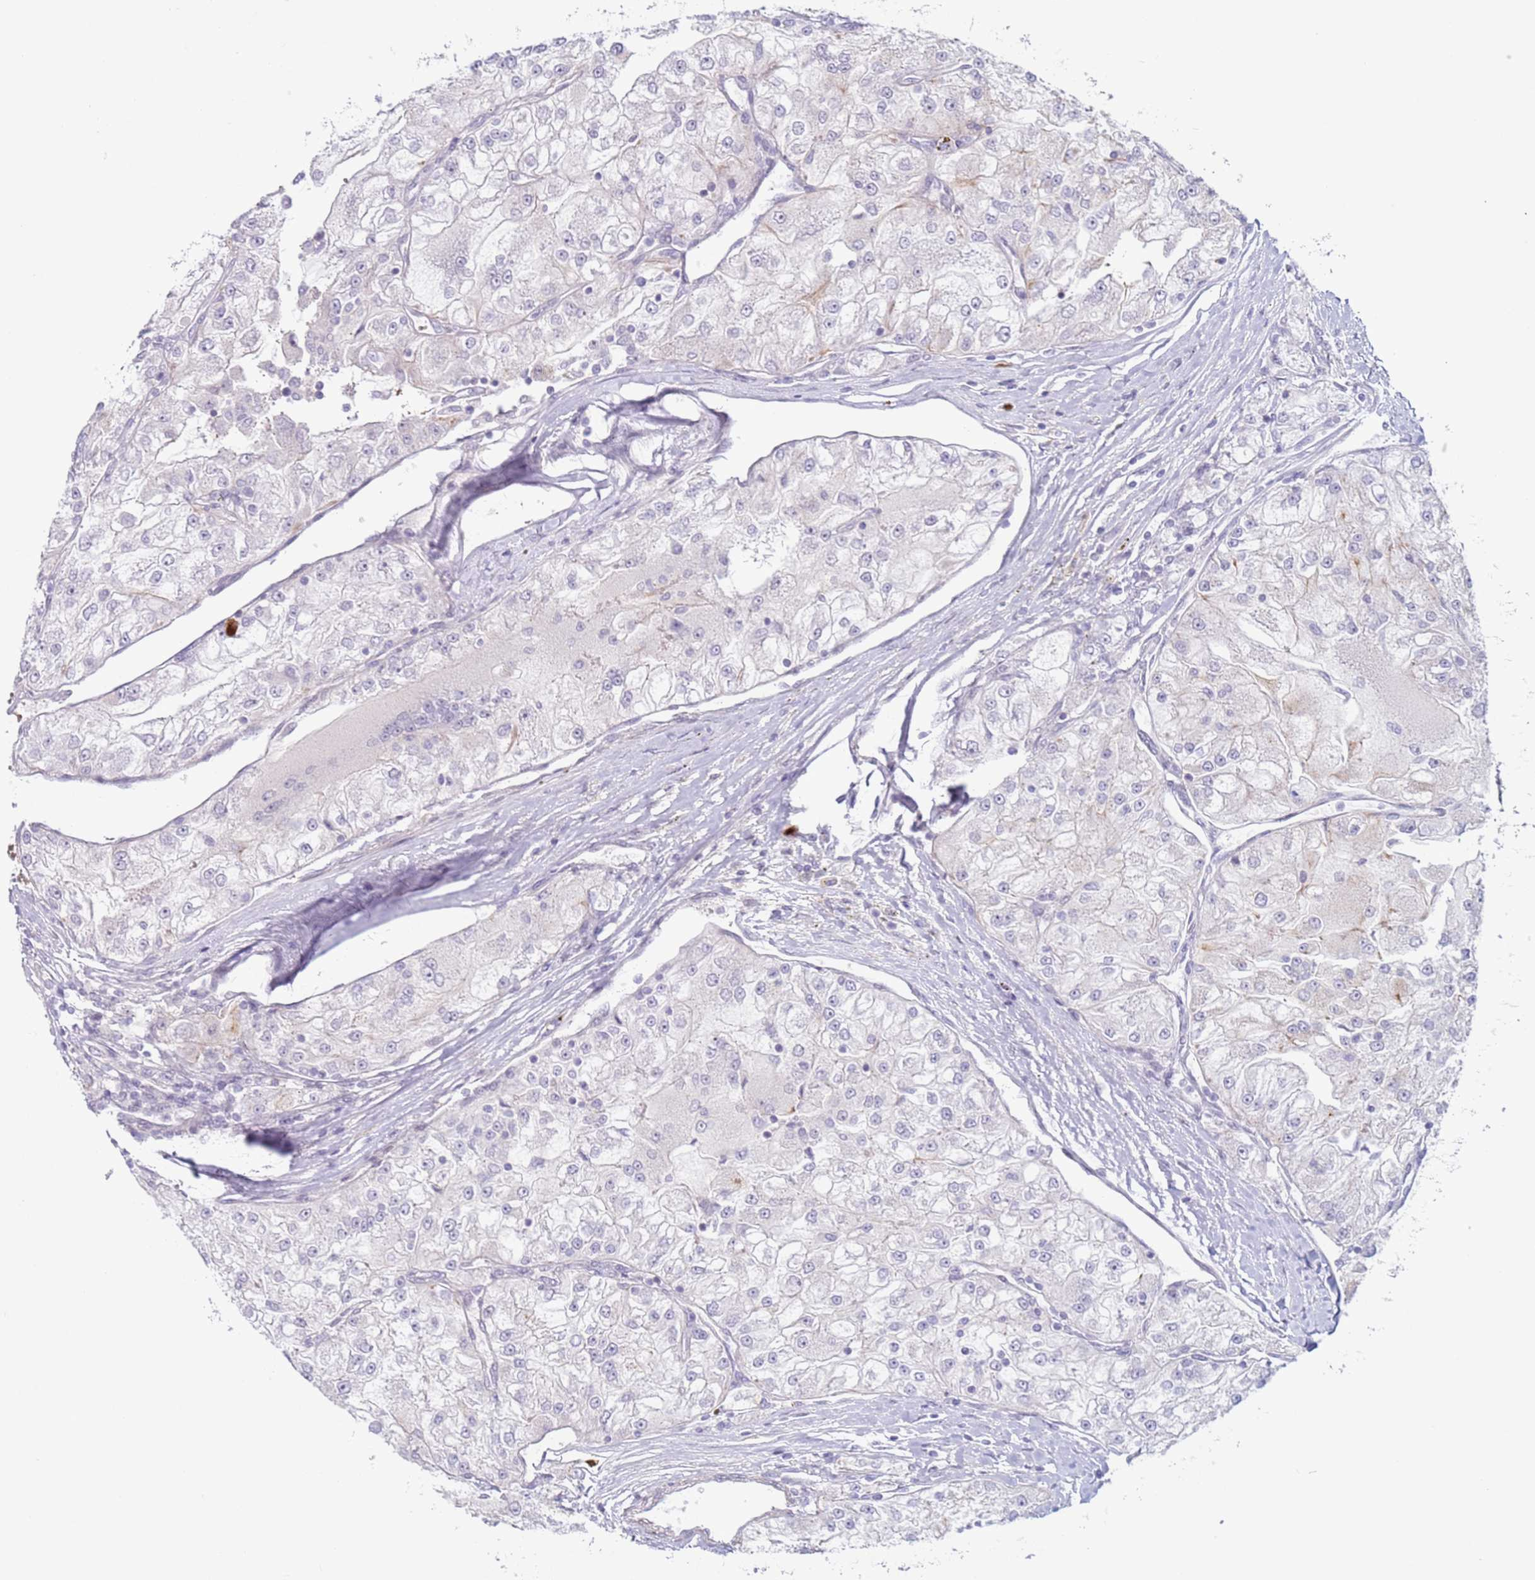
{"staining": {"intensity": "negative", "quantity": "none", "location": "none"}, "tissue": "renal cancer", "cell_type": "Tumor cells", "image_type": "cancer", "snomed": [{"axis": "morphology", "description": "Adenocarcinoma, NOS"}, {"axis": "topography", "description": "Kidney"}], "caption": "Immunohistochemical staining of adenocarcinoma (renal) exhibits no significant expression in tumor cells. The staining is performed using DAB (3,3'-diaminobenzidine) brown chromogen with nuclei counter-stained in using hematoxylin.", "gene": "NPAP1", "patient": {"sex": "female", "age": 72}}